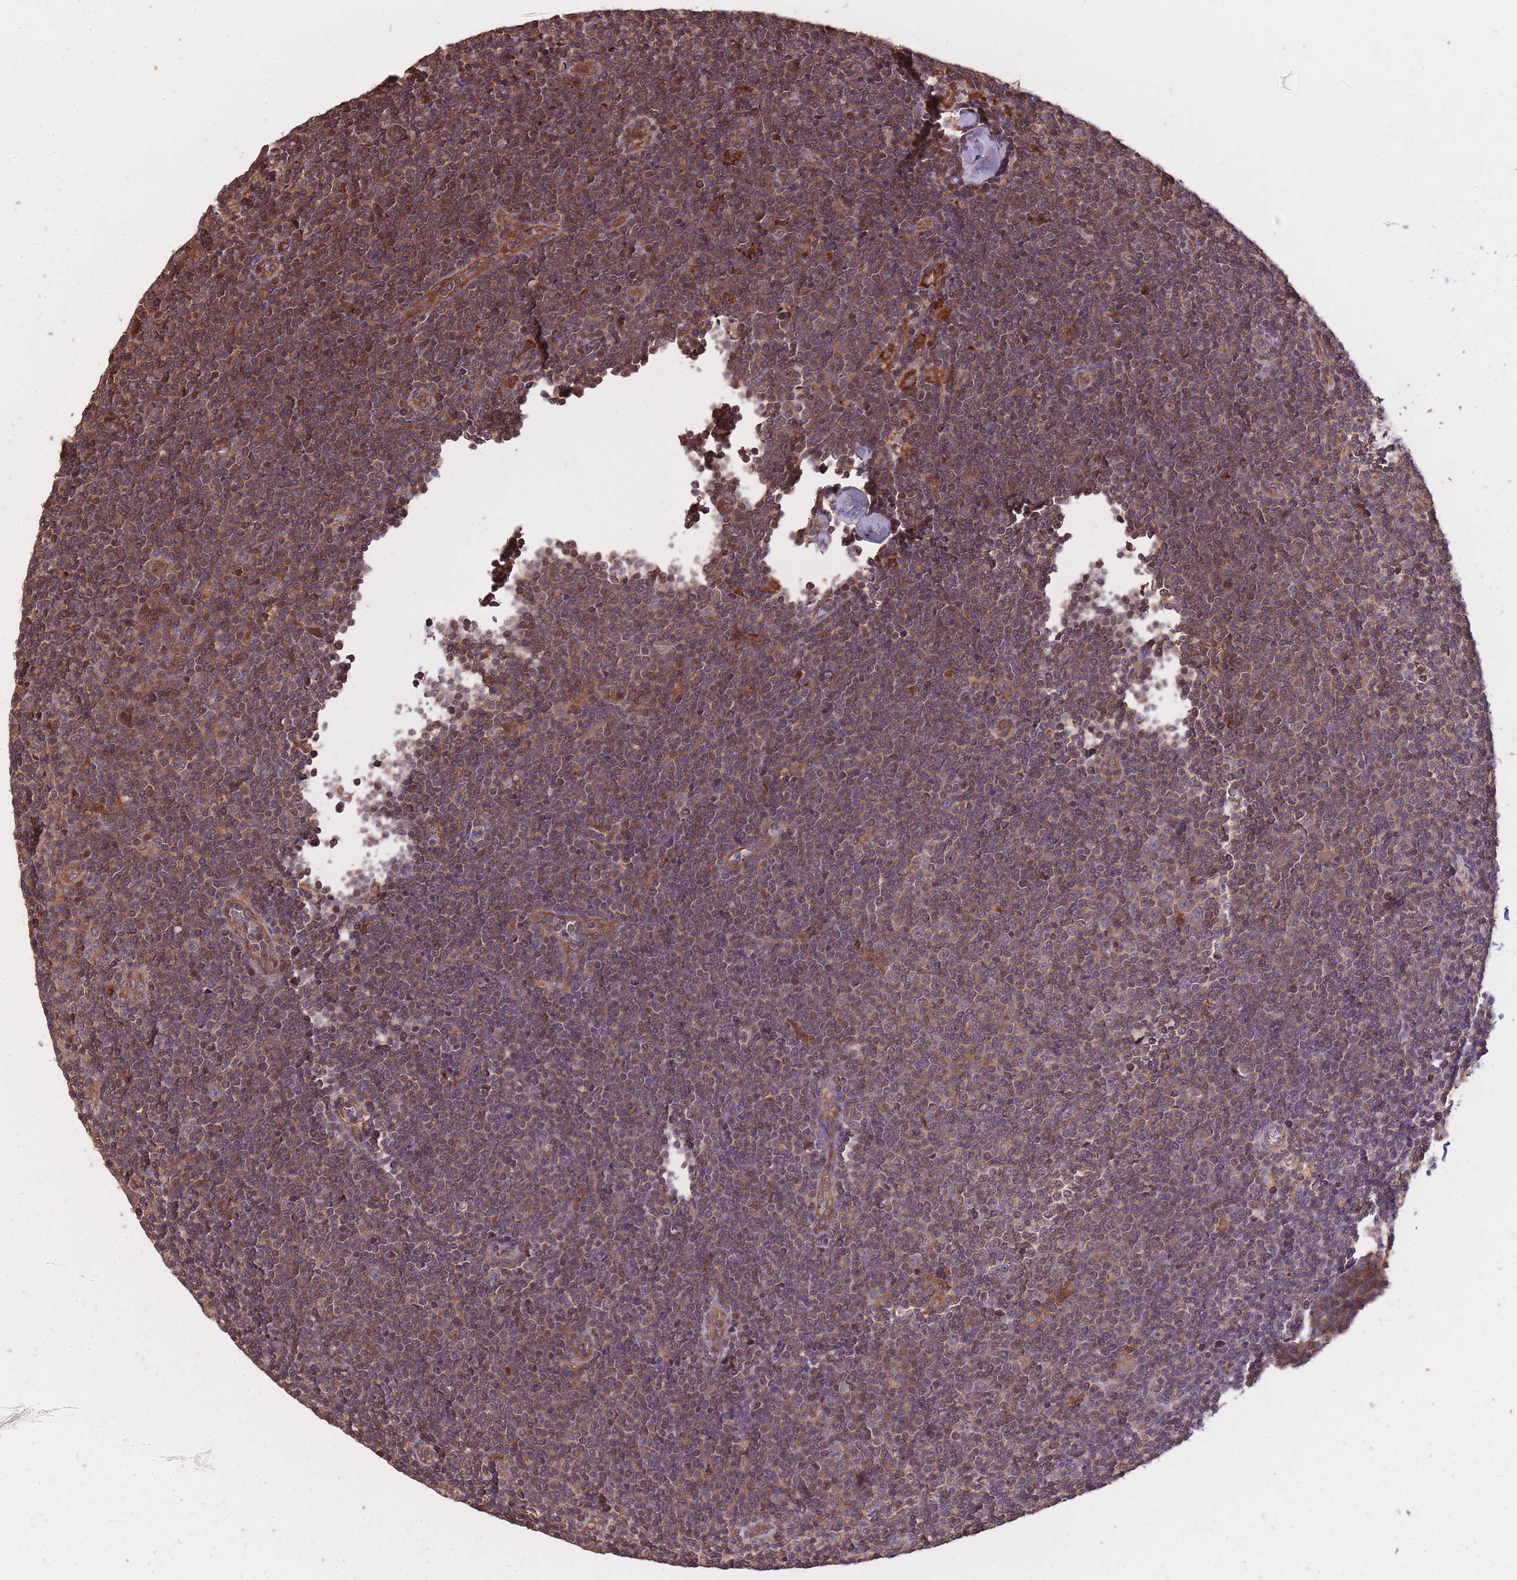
{"staining": {"intensity": "moderate", "quantity": ">75%", "location": "cytoplasmic/membranous"}, "tissue": "lymphoma", "cell_type": "Tumor cells", "image_type": "cancer", "snomed": [{"axis": "morphology", "description": "Malignant lymphoma, non-Hodgkin's type, Low grade"}, {"axis": "topography", "description": "Lymph node"}], "caption": "Malignant lymphoma, non-Hodgkin's type (low-grade) stained with a brown dye exhibits moderate cytoplasmic/membranous positive positivity in about >75% of tumor cells.", "gene": "ARMH3", "patient": {"sex": "male", "age": 48}}